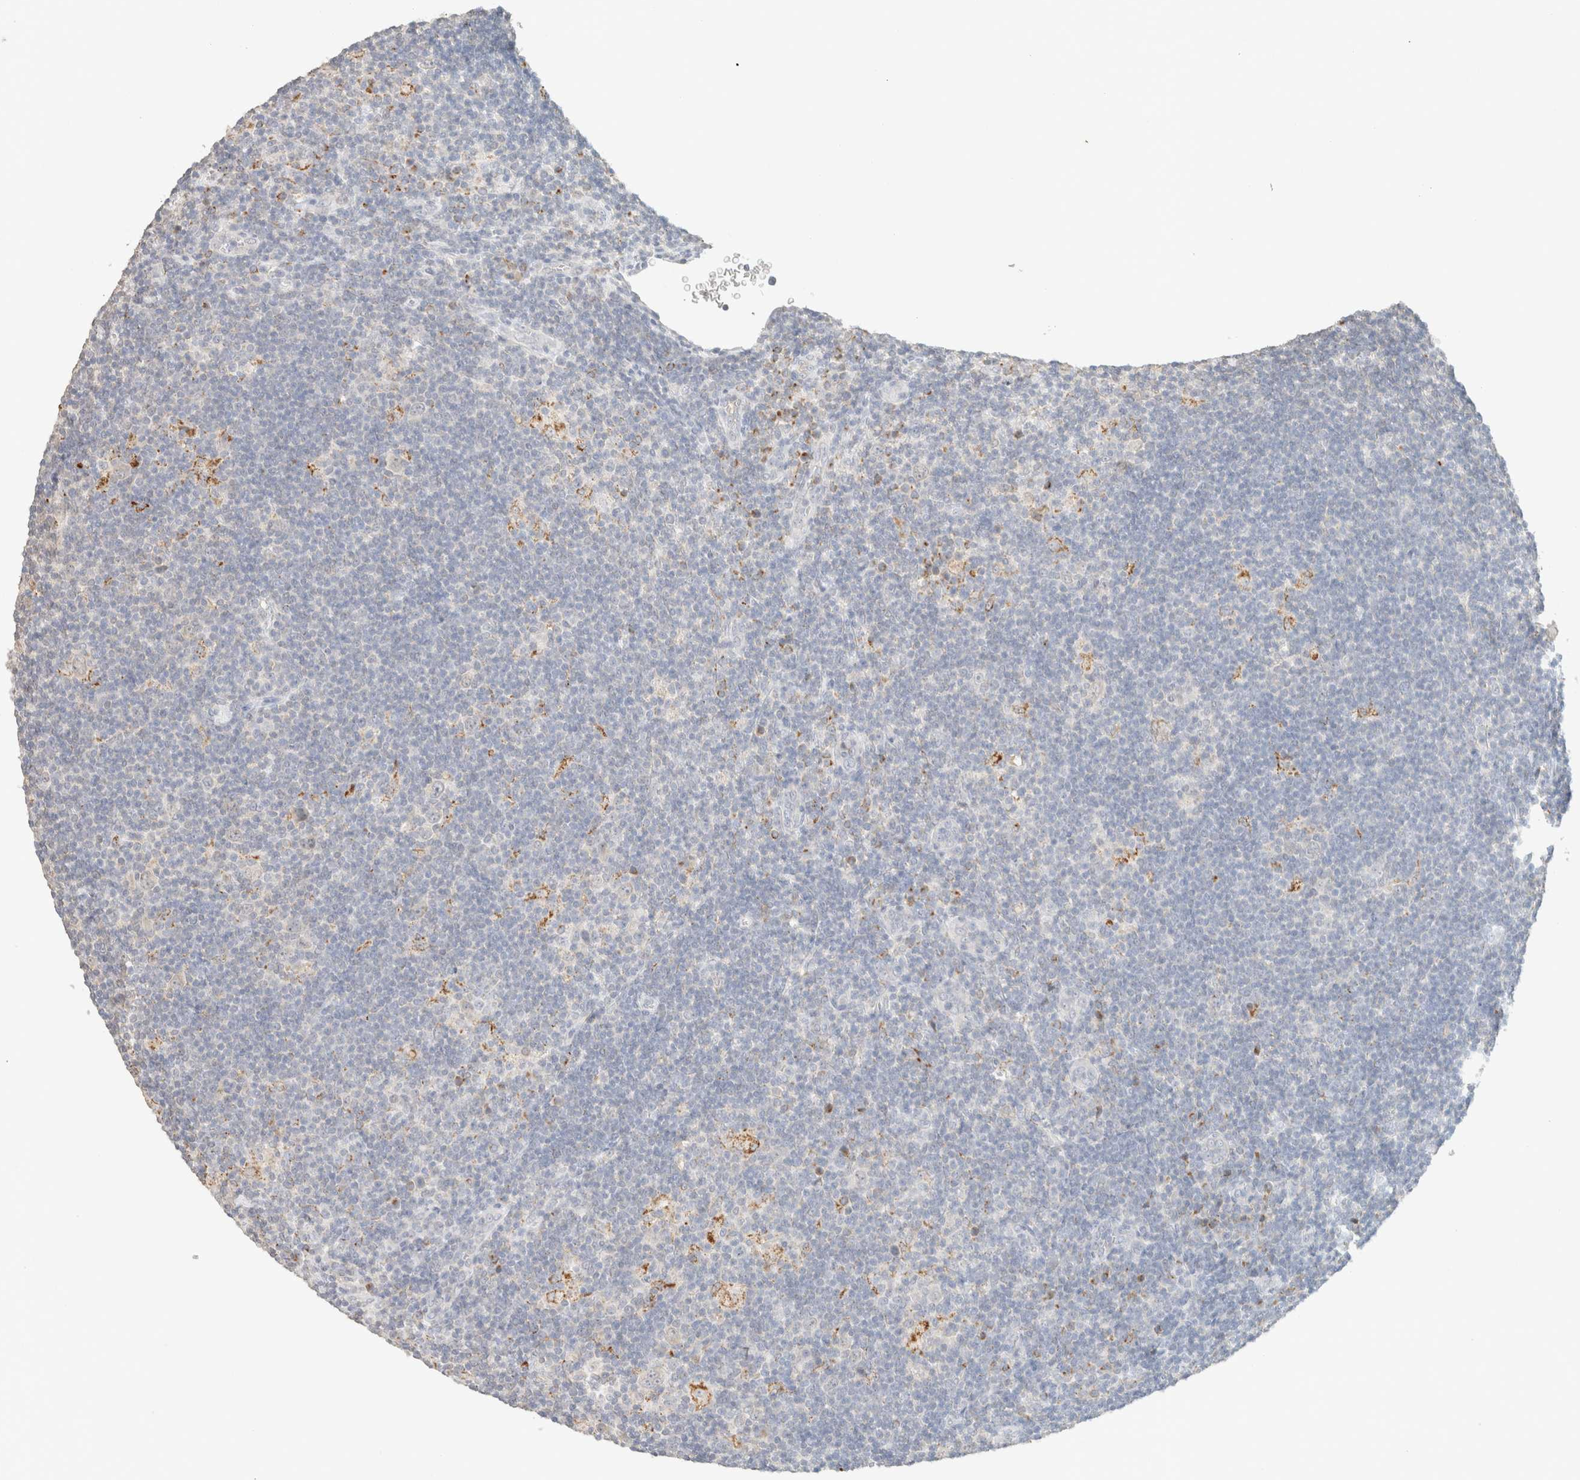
{"staining": {"intensity": "negative", "quantity": "none", "location": "none"}, "tissue": "lymphoma", "cell_type": "Tumor cells", "image_type": "cancer", "snomed": [{"axis": "morphology", "description": "Hodgkin's disease, NOS"}, {"axis": "topography", "description": "Lymph node"}], "caption": "Tumor cells show no significant protein expression in Hodgkin's disease. The staining was performed using DAB to visualize the protein expression in brown, while the nuclei were stained in blue with hematoxylin (Magnification: 20x).", "gene": "CPA1", "patient": {"sex": "female", "age": 57}}